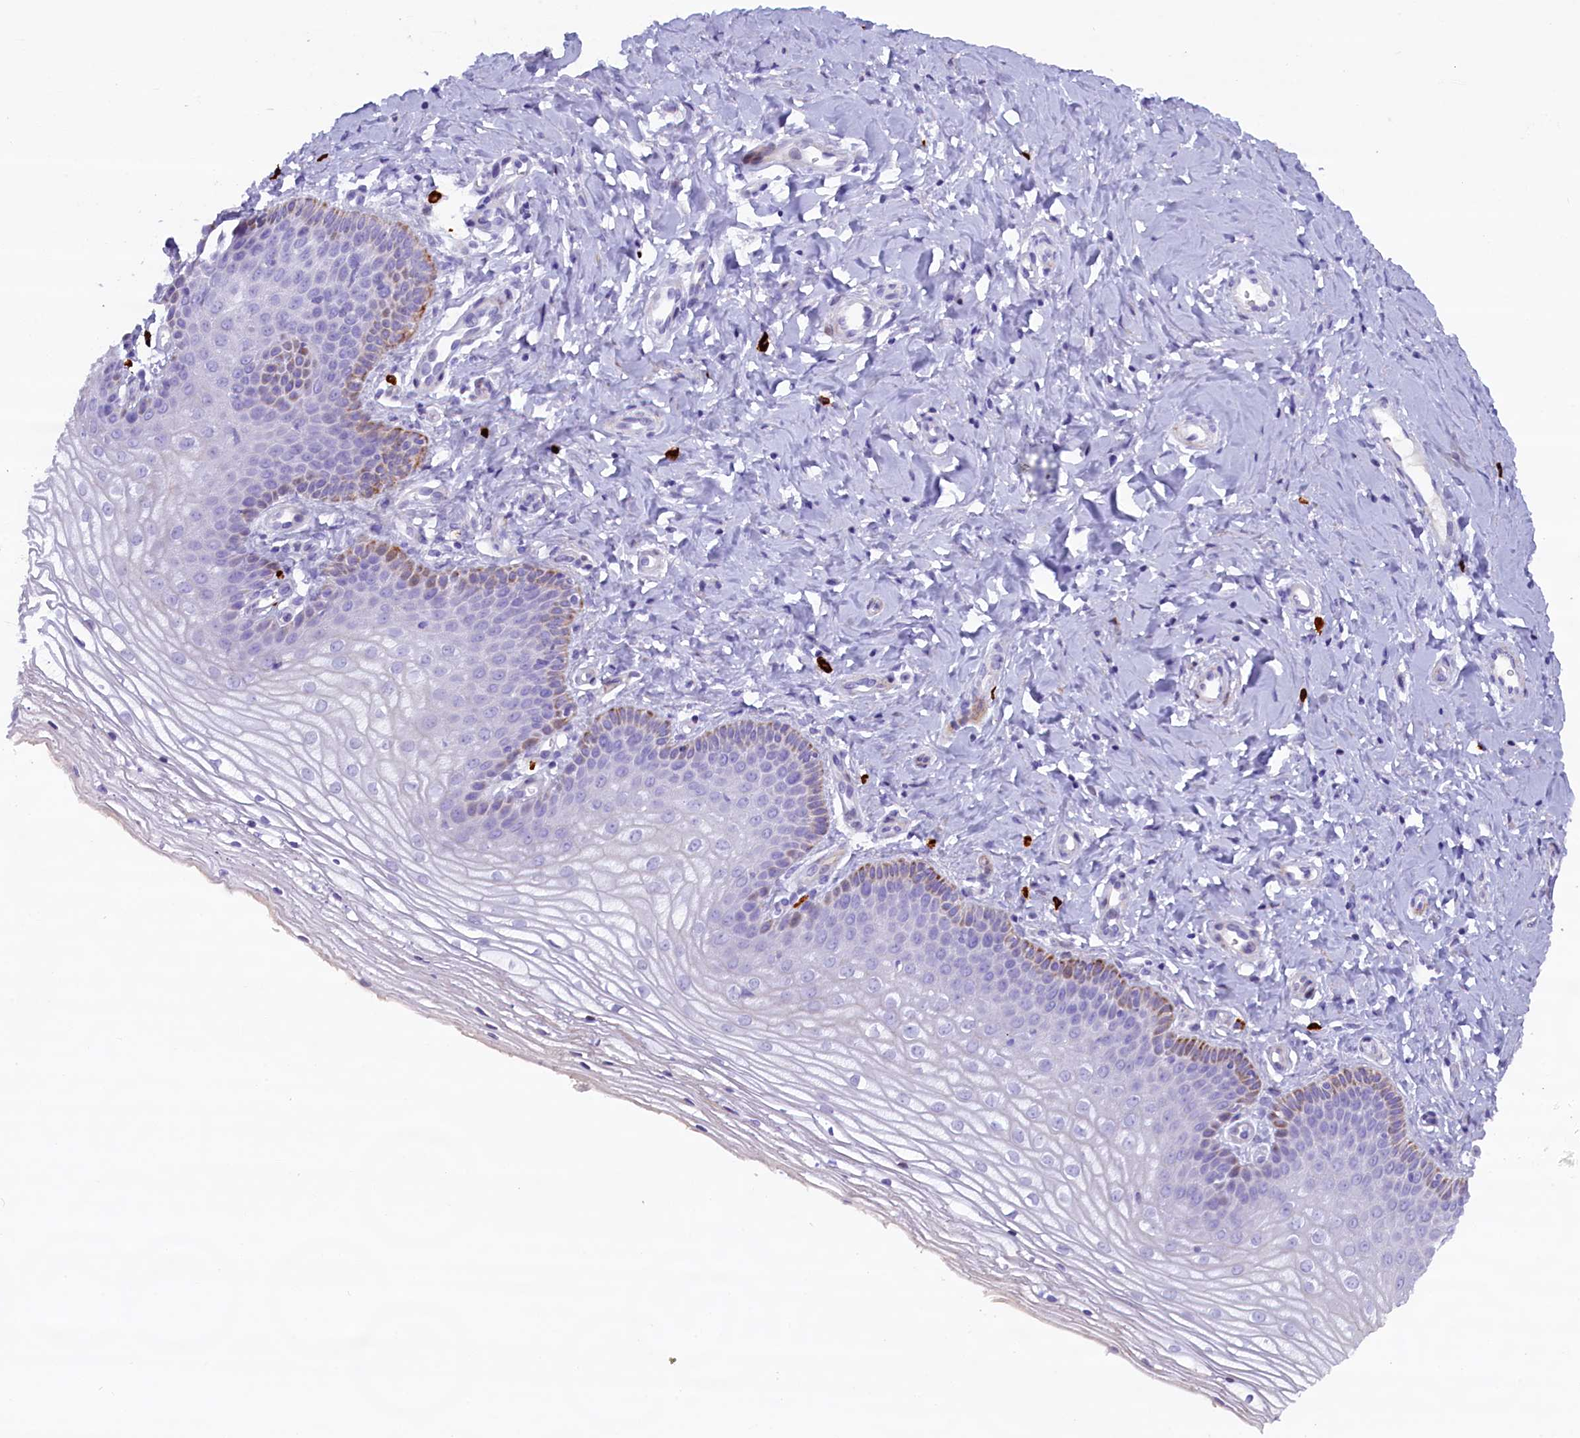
{"staining": {"intensity": "moderate", "quantity": "<25%", "location": "cytoplasmic/membranous"}, "tissue": "vagina", "cell_type": "Squamous epithelial cells", "image_type": "normal", "snomed": [{"axis": "morphology", "description": "Normal tissue, NOS"}, {"axis": "topography", "description": "Vagina"}], "caption": "Immunohistochemical staining of unremarkable human vagina reveals moderate cytoplasmic/membranous protein positivity in about <25% of squamous epithelial cells.", "gene": "RTTN", "patient": {"sex": "female", "age": 68}}